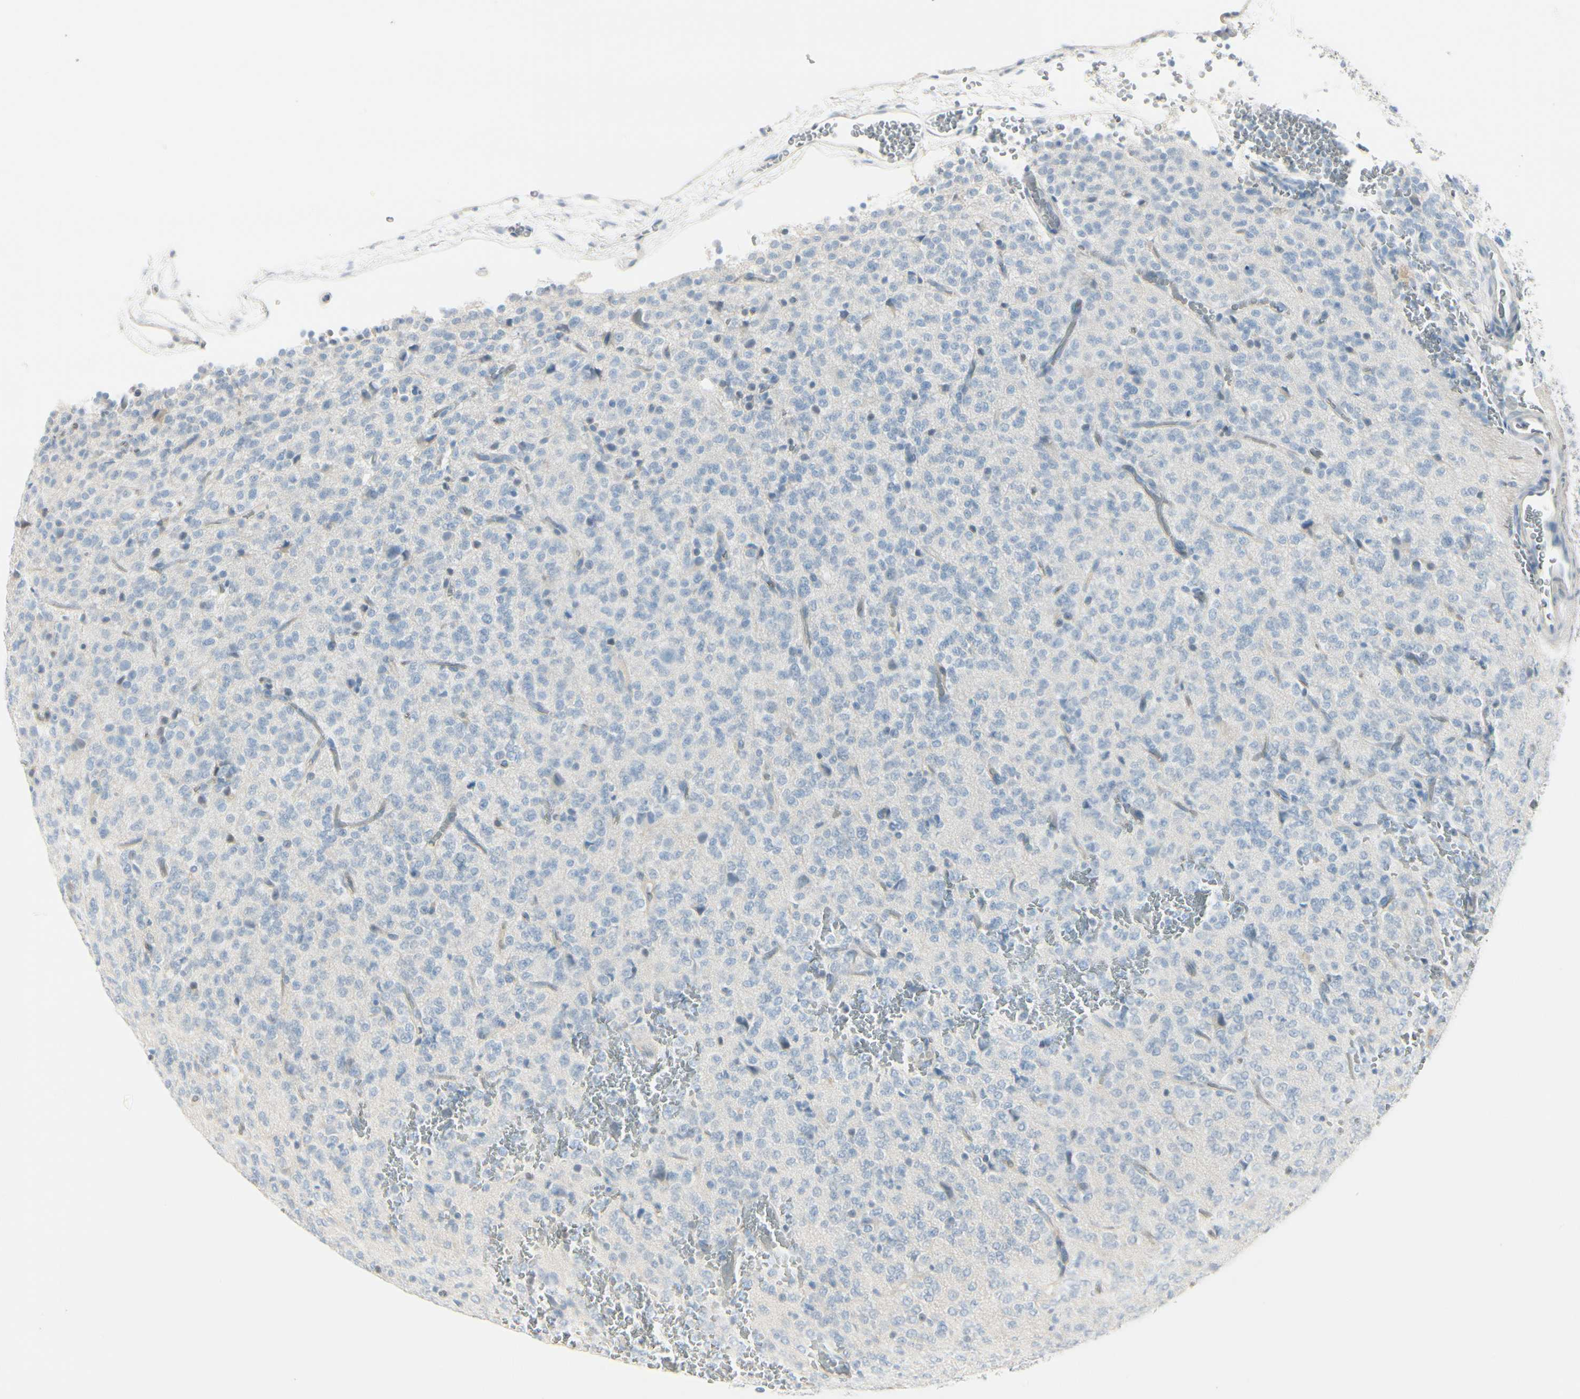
{"staining": {"intensity": "negative", "quantity": "none", "location": "none"}, "tissue": "glioma", "cell_type": "Tumor cells", "image_type": "cancer", "snomed": [{"axis": "morphology", "description": "Glioma, malignant, Low grade"}, {"axis": "topography", "description": "Brain"}], "caption": "Immunohistochemical staining of malignant low-grade glioma shows no significant positivity in tumor cells.", "gene": "CDHR5", "patient": {"sex": "male", "age": 38}}